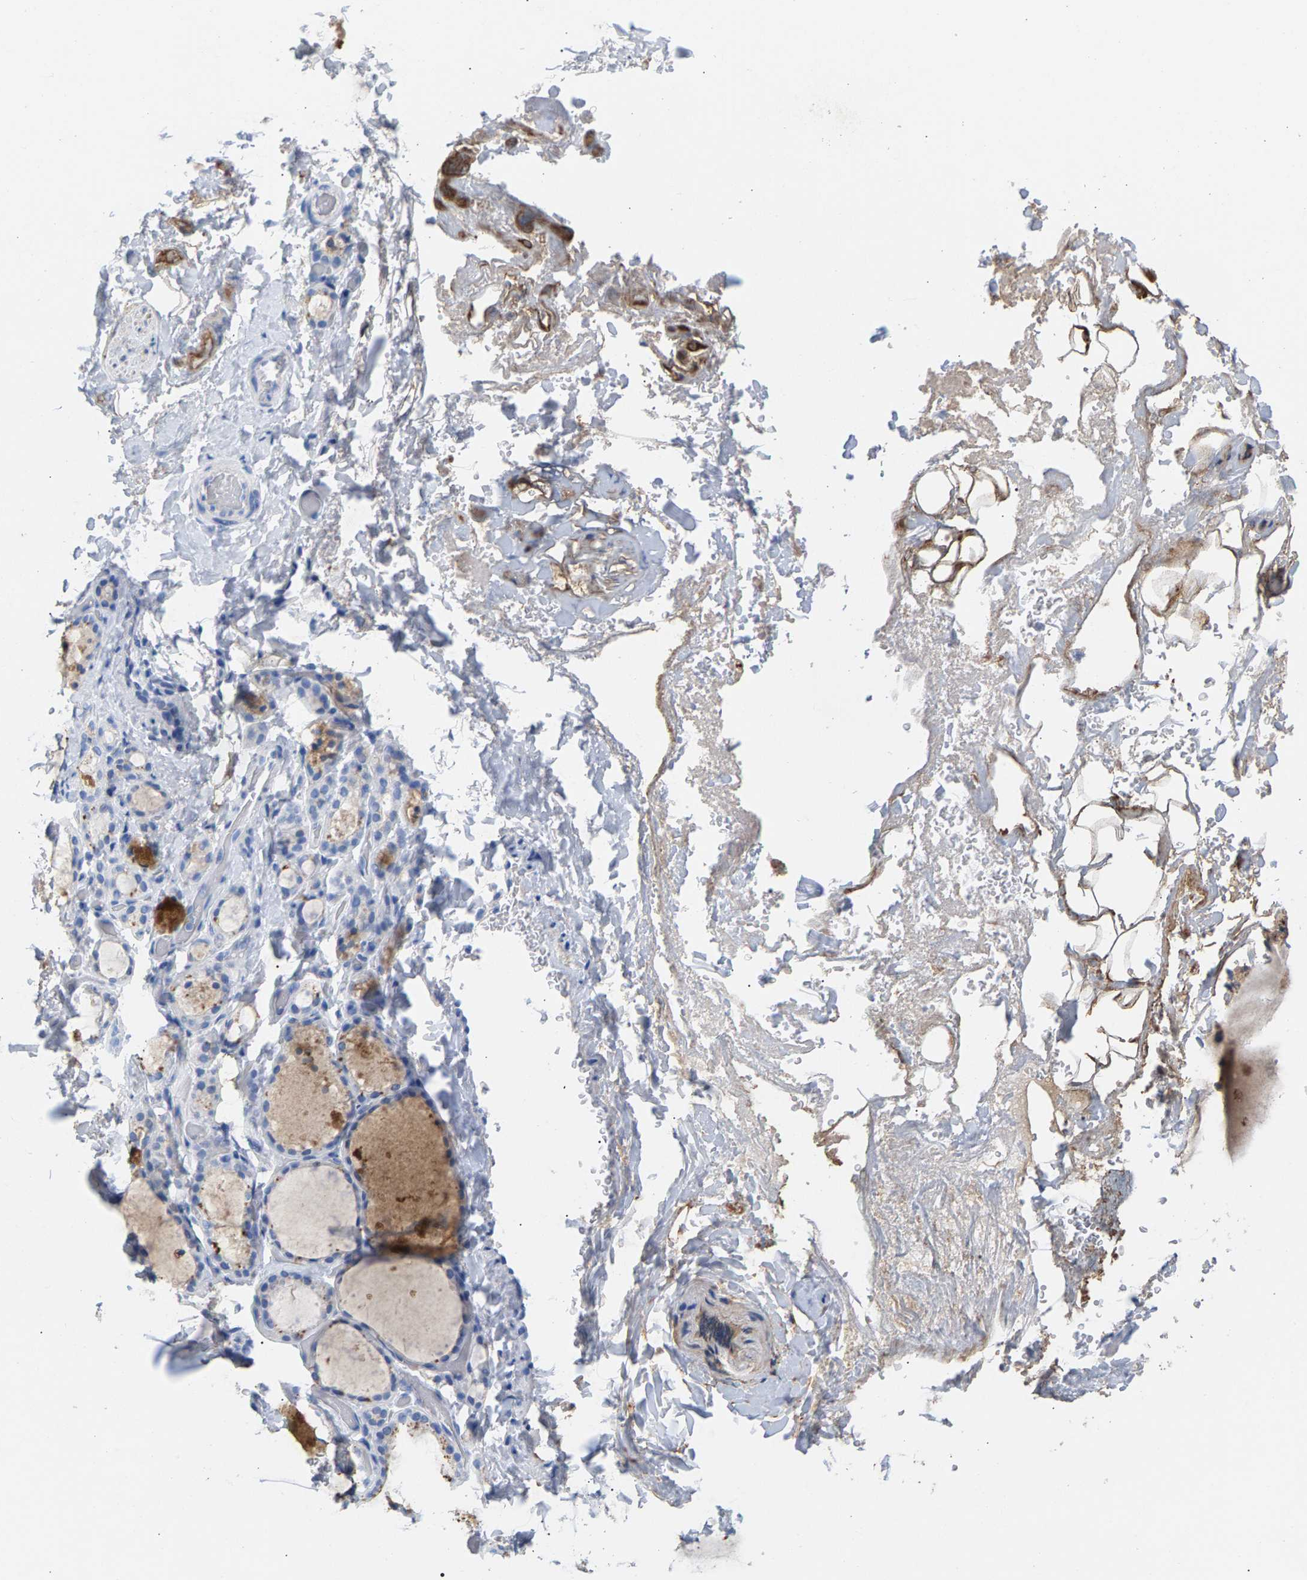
{"staining": {"intensity": "negative", "quantity": "none", "location": "none"}, "tissue": "thyroid gland", "cell_type": "Glandular cells", "image_type": "normal", "snomed": [{"axis": "morphology", "description": "Normal tissue, NOS"}, {"axis": "topography", "description": "Thyroid gland"}], "caption": "This is an immunohistochemistry (IHC) photomicrograph of normal thyroid gland. There is no positivity in glandular cells.", "gene": "APOH", "patient": {"sex": "female", "age": 44}}